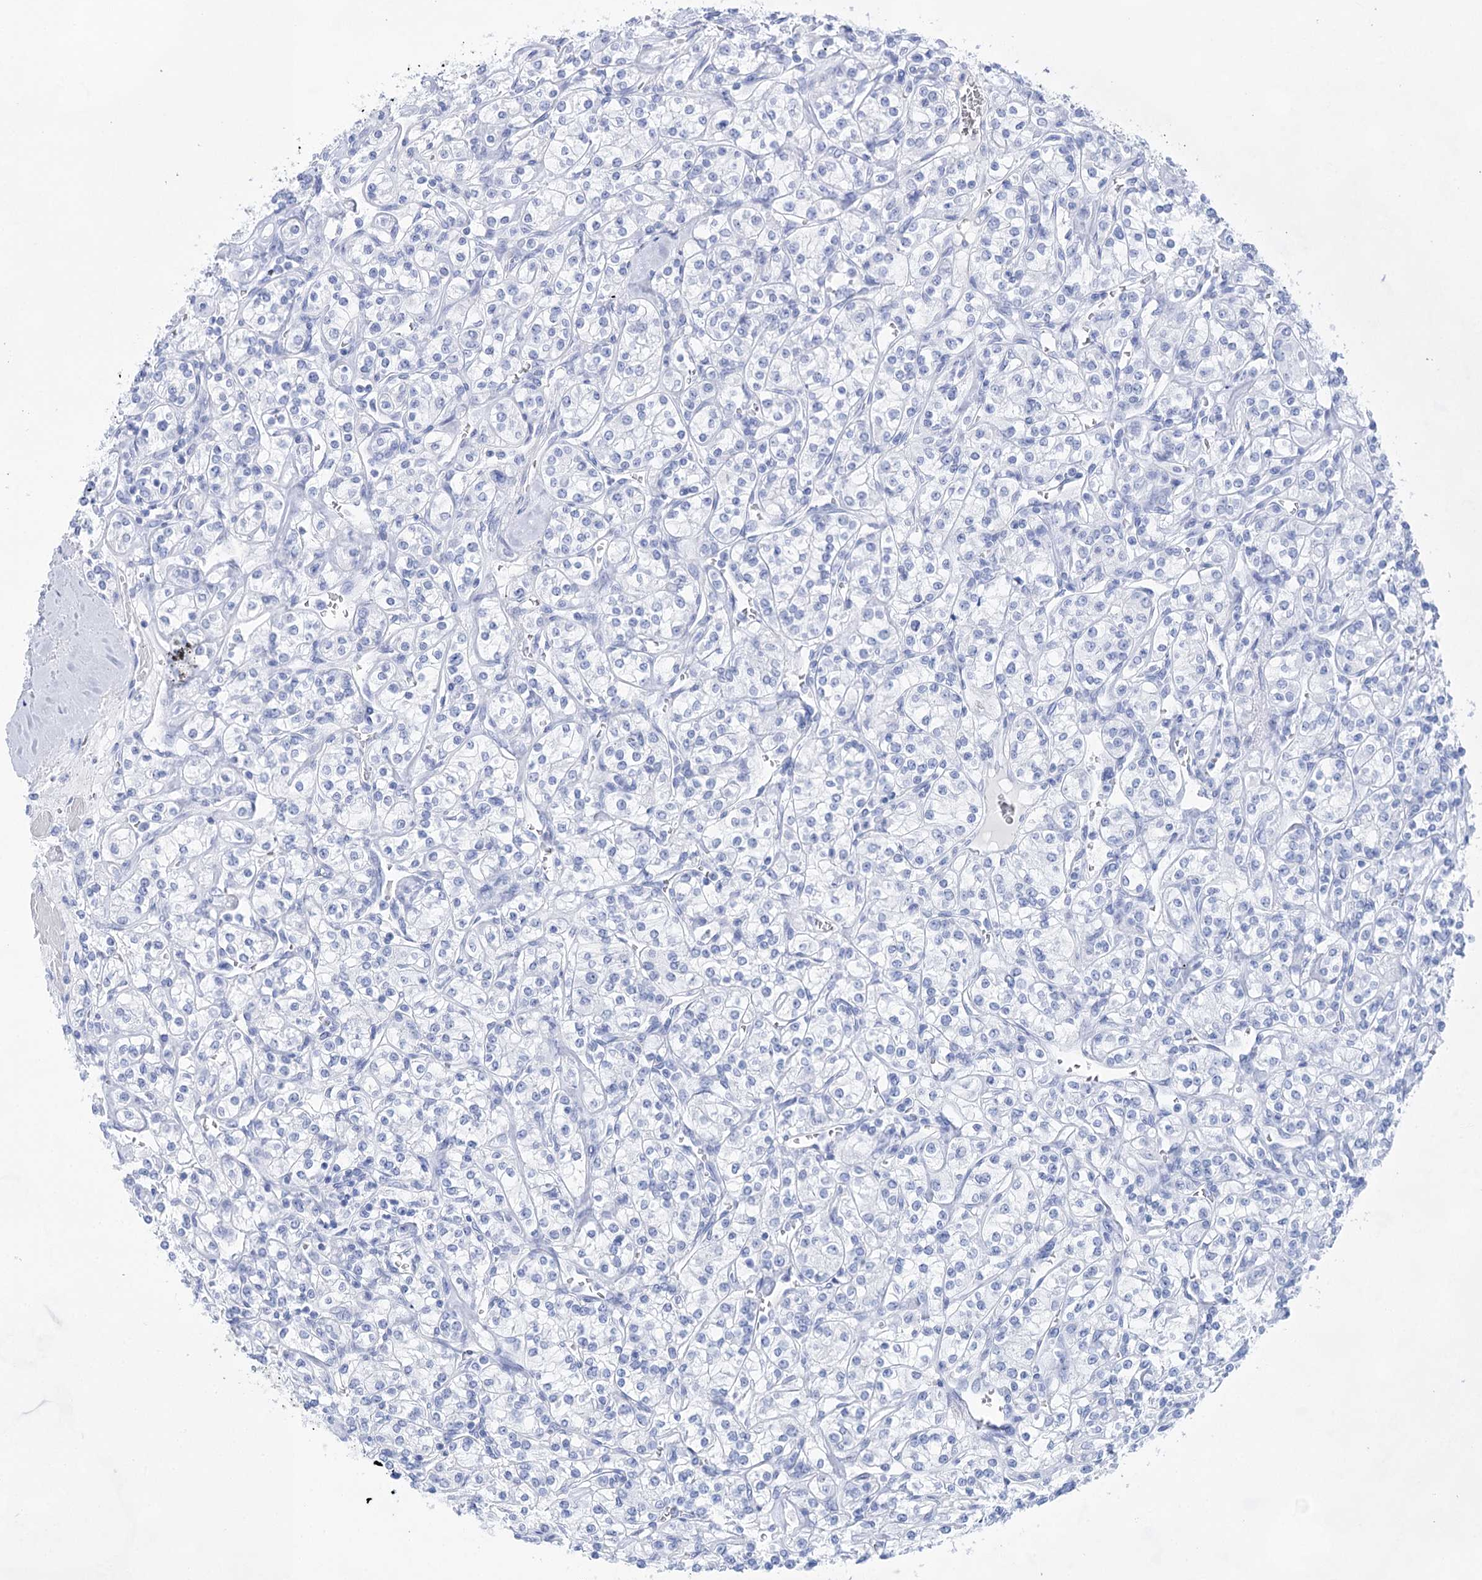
{"staining": {"intensity": "negative", "quantity": "none", "location": "none"}, "tissue": "renal cancer", "cell_type": "Tumor cells", "image_type": "cancer", "snomed": [{"axis": "morphology", "description": "Adenocarcinoma, NOS"}, {"axis": "topography", "description": "Kidney"}], "caption": "Adenocarcinoma (renal) was stained to show a protein in brown. There is no significant staining in tumor cells.", "gene": "LALBA", "patient": {"sex": "male", "age": 77}}